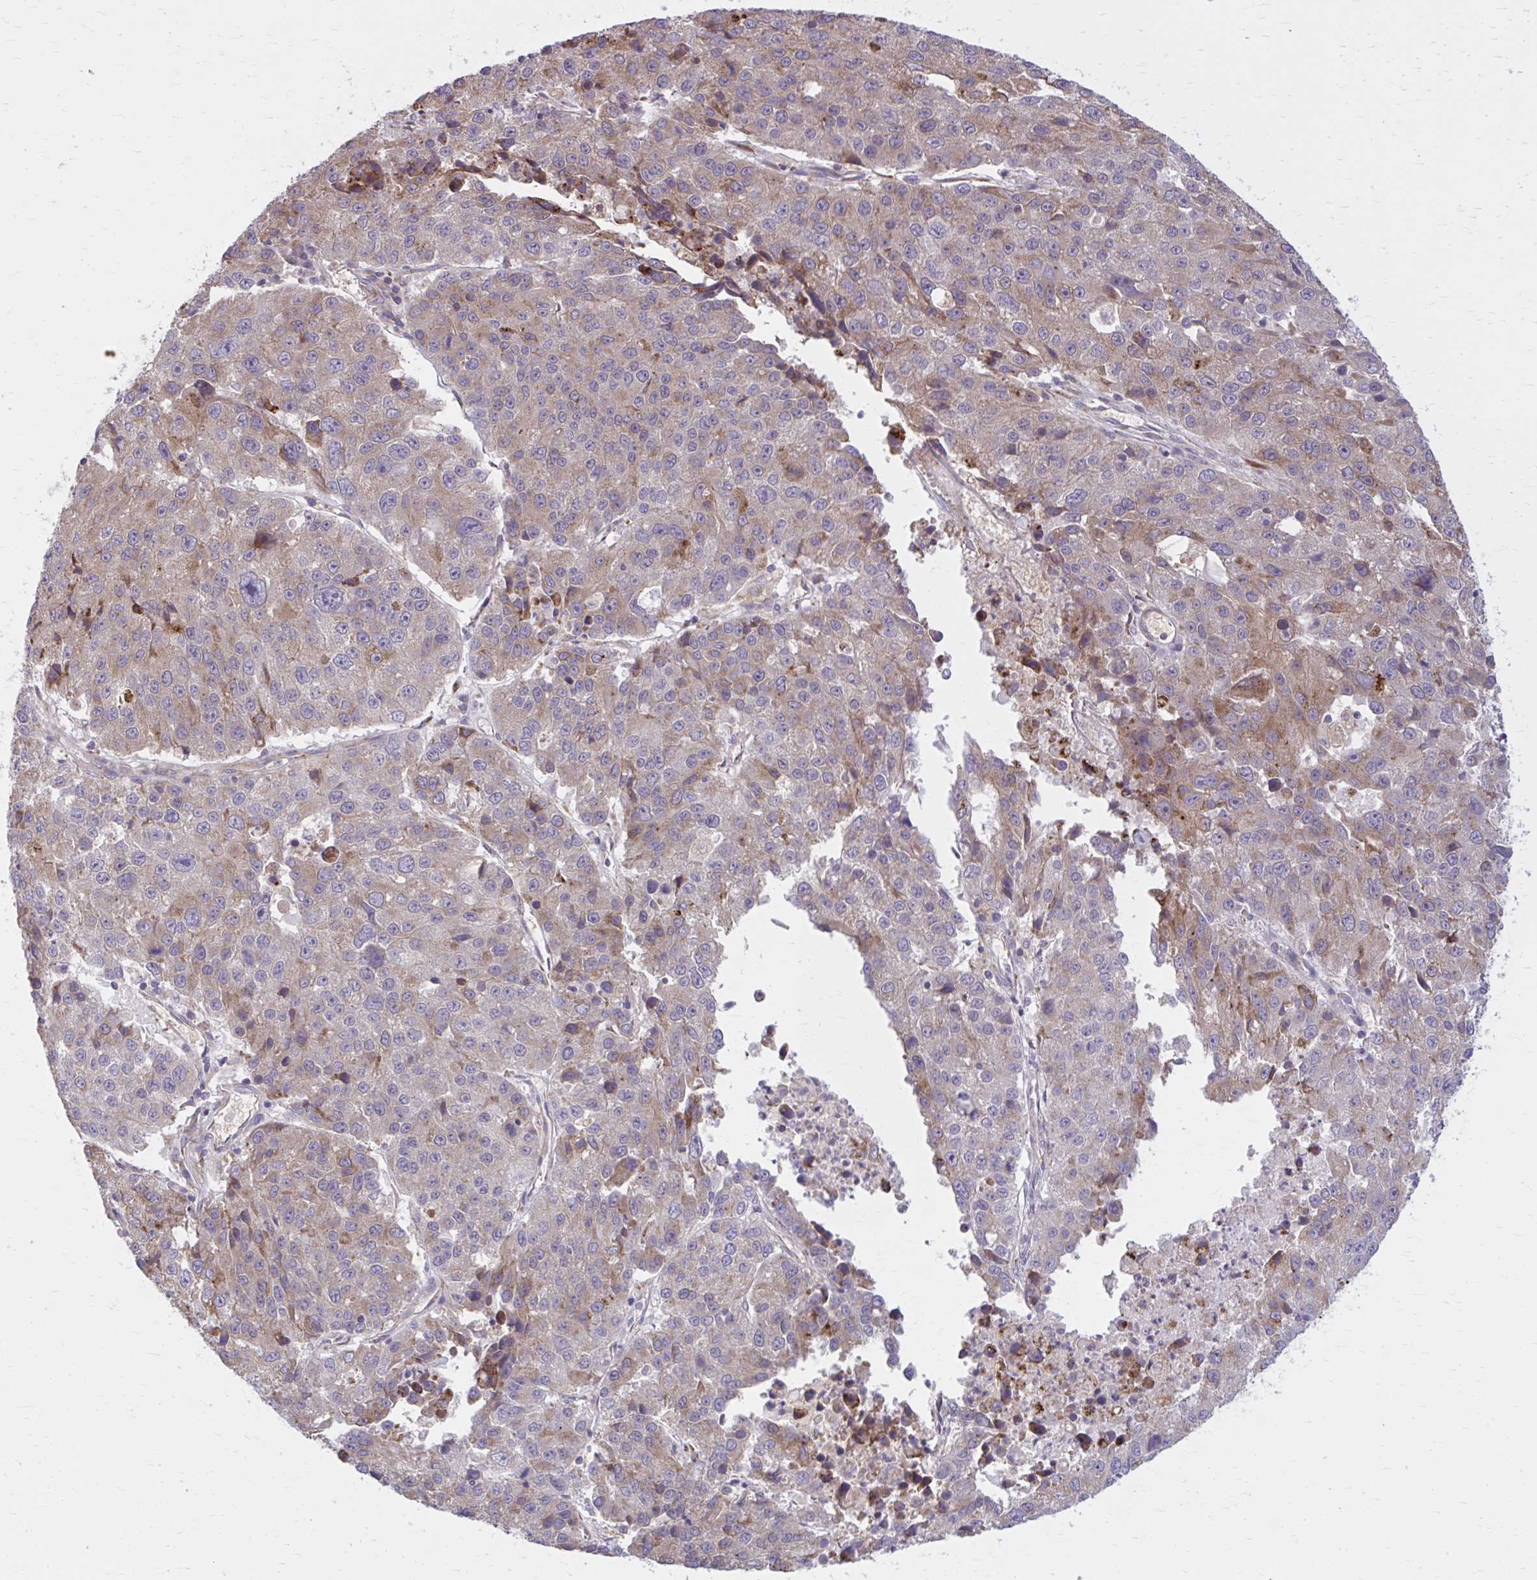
{"staining": {"intensity": "moderate", "quantity": "<25%", "location": "cytoplasmic/membranous"}, "tissue": "stomach cancer", "cell_type": "Tumor cells", "image_type": "cancer", "snomed": [{"axis": "morphology", "description": "Adenocarcinoma, NOS"}, {"axis": "topography", "description": "Stomach"}], "caption": "Immunohistochemistry photomicrograph of stomach adenocarcinoma stained for a protein (brown), which demonstrates low levels of moderate cytoplasmic/membranous staining in approximately <25% of tumor cells.", "gene": "SNF8", "patient": {"sex": "male", "age": 71}}